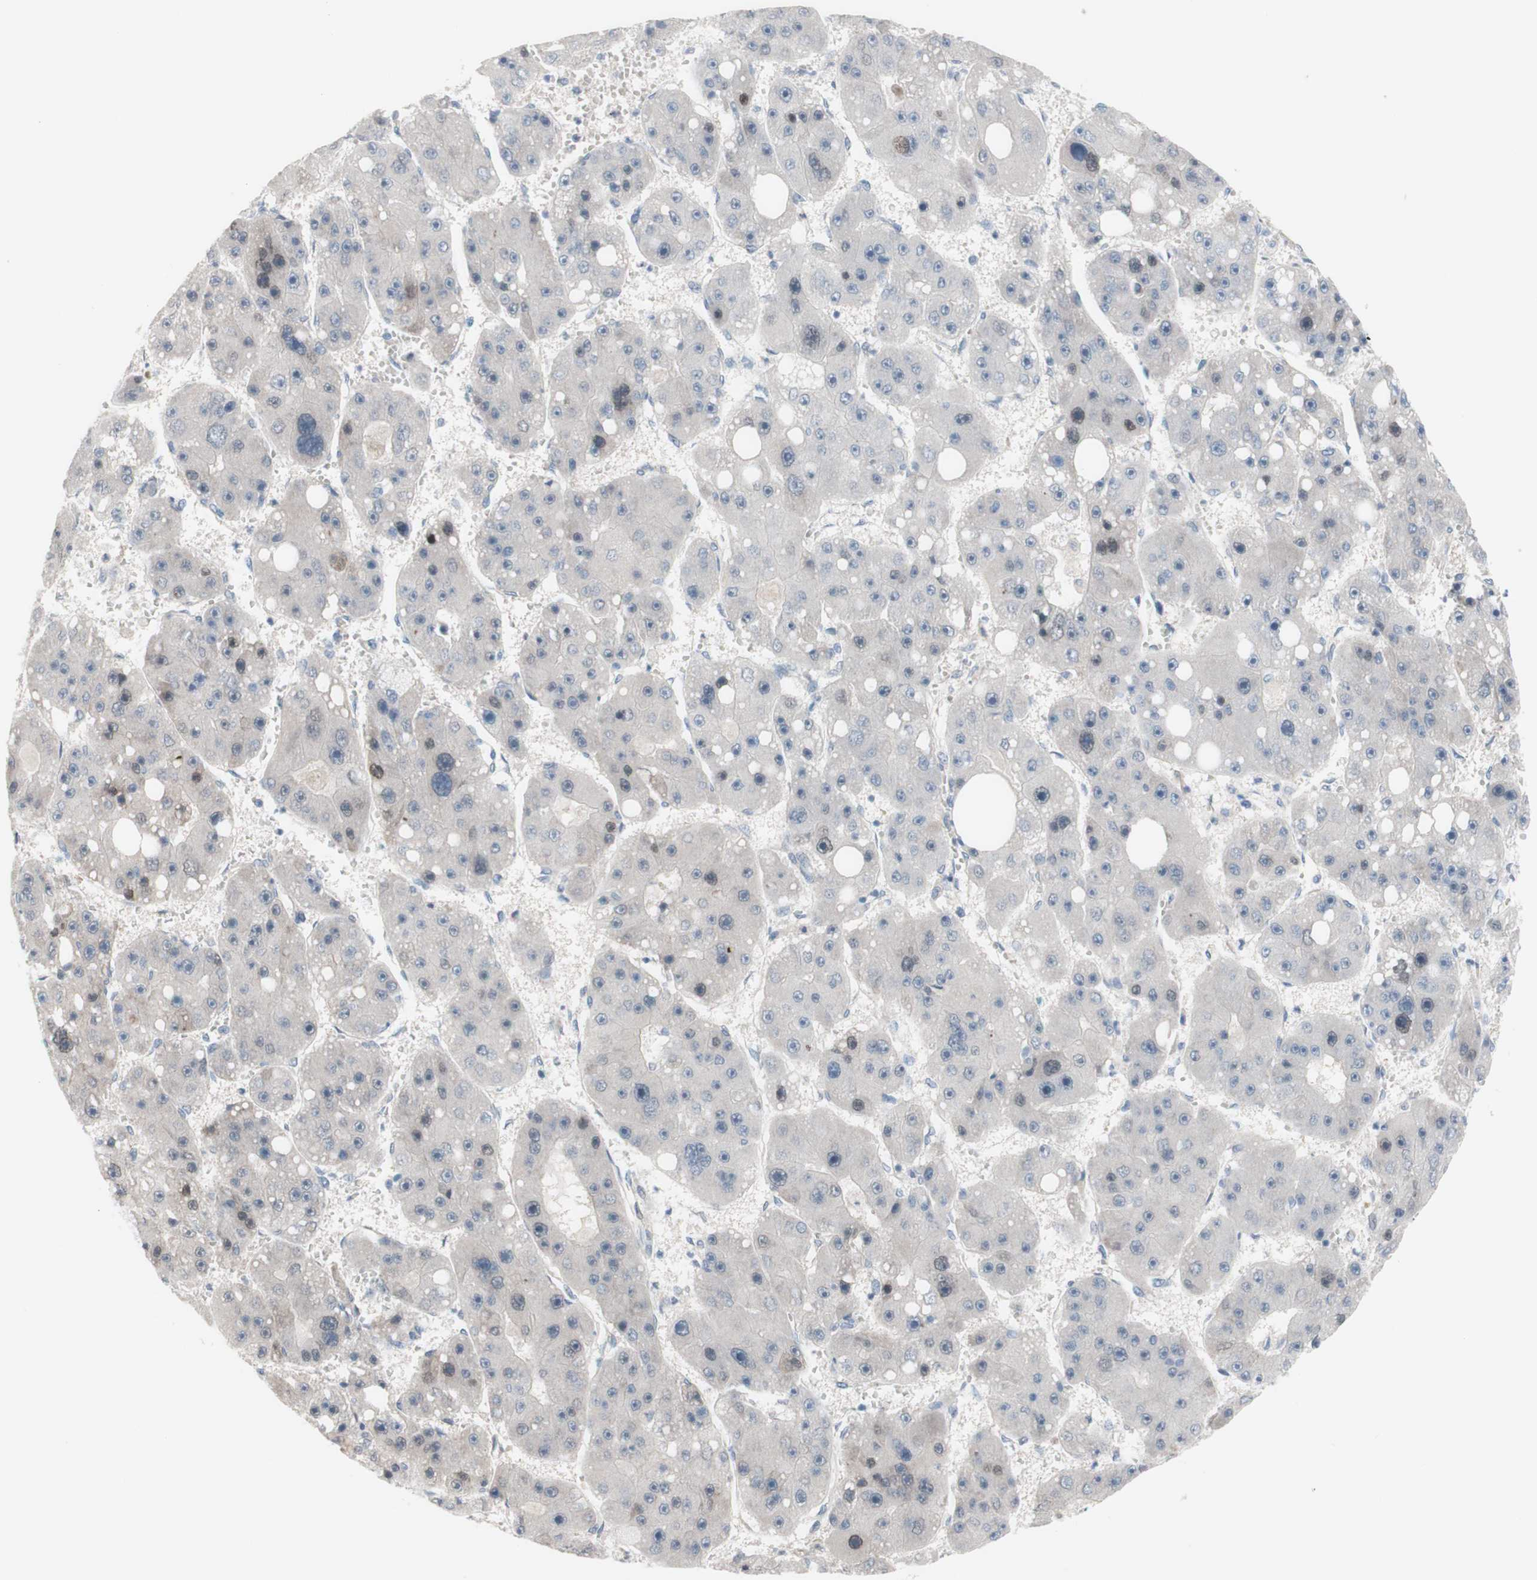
{"staining": {"intensity": "negative", "quantity": "none", "location": "none"}, "tissue": "liver cancer", "cell_type": "Tumor cells", "image_type": "cancer", "snomed": [{"axis": "morphology", "description": "Carcinoma, Hepatocellular, NOS"}, {"axis": "topography", "description": "Liver"}], "caption": "Immunohistochemistry (IHC) histopathology image of liver hepatocellular carcinoma stained for a protein (brown), which exhibits no expression in tumor cells.", "gene": "PHTF2", "patient": {"sex": "female", "age": 61}}